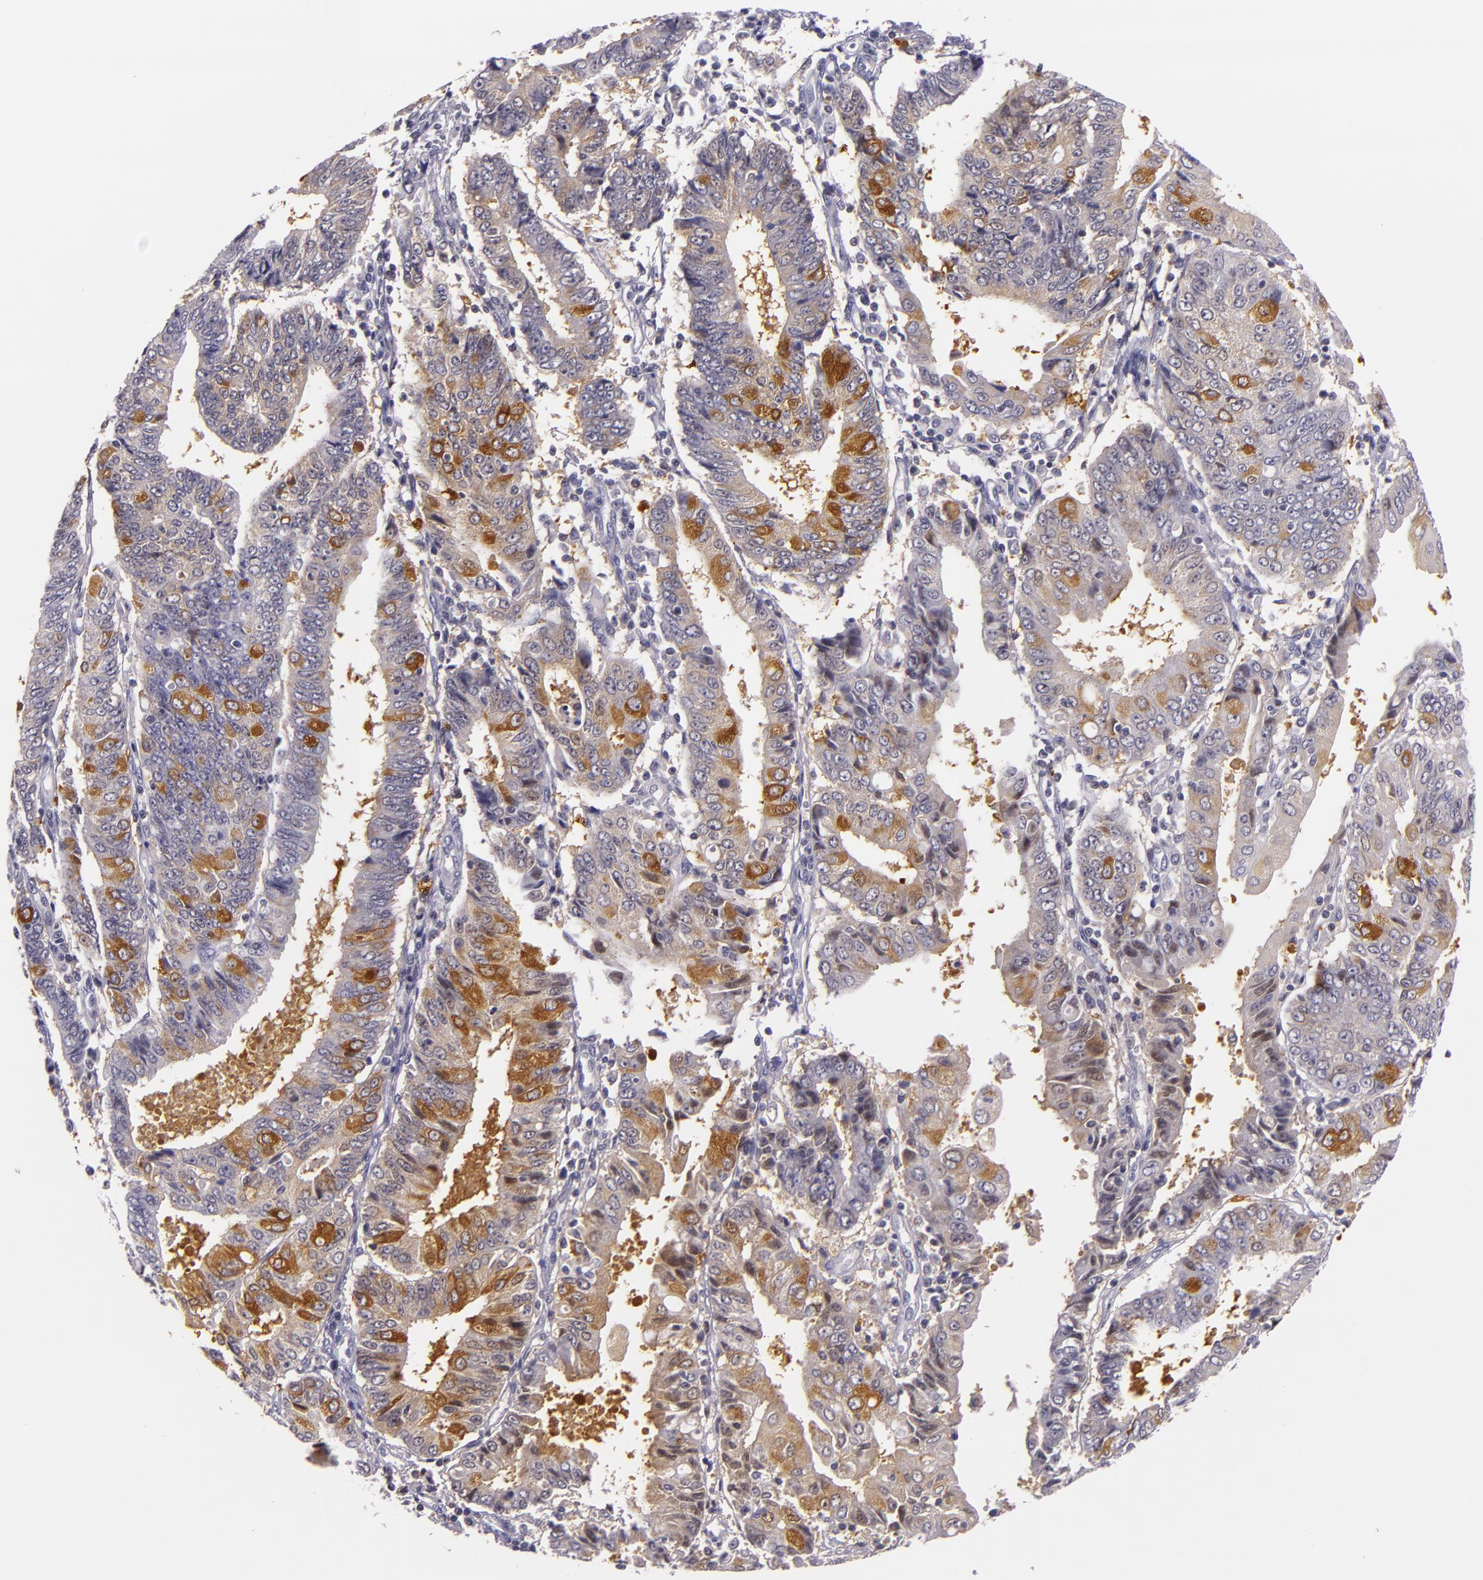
{"staining": {"intensity": "moderate", "quantity": "25%-75%", "location": "cytoplasmic/membranous"}, "tissue": "endometrial cancer", "cell_type": "Tumor cells", "image_type": "cancer", "snomed": [{"axis": "morphology", "description": "Adenocarcinoma, NOS"}, {"axis": "topography", "description": "Endometrium"}], "caption": "Brown immunohistochemical staining in human endometrial cancer reveals moderate cytoplasmic/membranous staining in approximately 25%-75% of tumor cells. The protein of interest is stained brown, and the nuclei are stained in blue (DAB (3,3'-diaminobenzidine) IHC with brightfield microscopy, high magnification).", "gene": "HSP90AA1", "patient": {"sex": "female", "age": 75}}